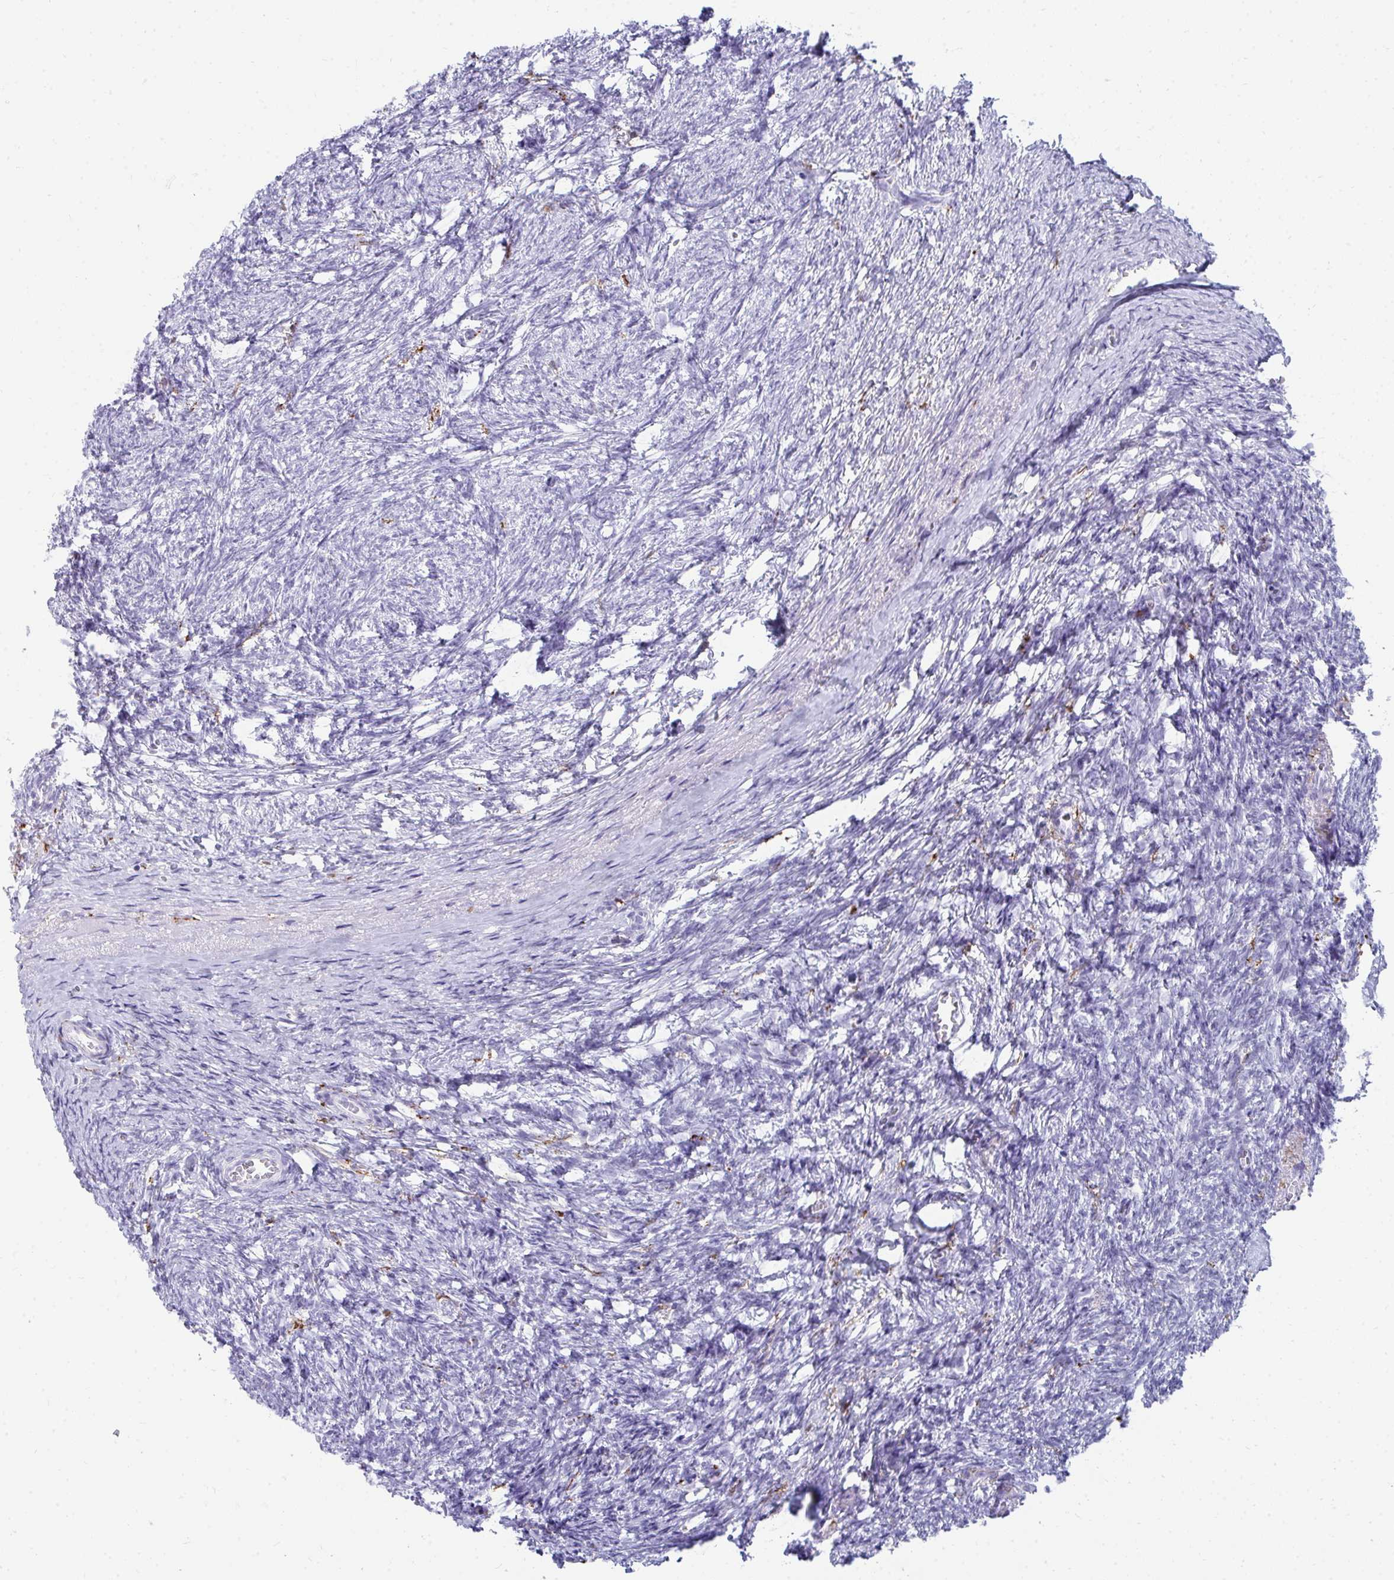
{"staining": {"intensity": "negative", "quantity": "none", "location": "none"}, "tissue": "ovary", "cell_type": "Follicle cells", "image_type": "normal", "snomed": [{"axis": "morphology", "description": "Normal tissue, NOS"}, {"axis": "topography", "description": "Ovary"}], "caption": "An immunohistochemistry (IHC) histopathology image of benign ovary is shown. There is no staining in follicle cells of ovary.", "gene": "CD163", "patient": {"sex": "female", "age": 41}}